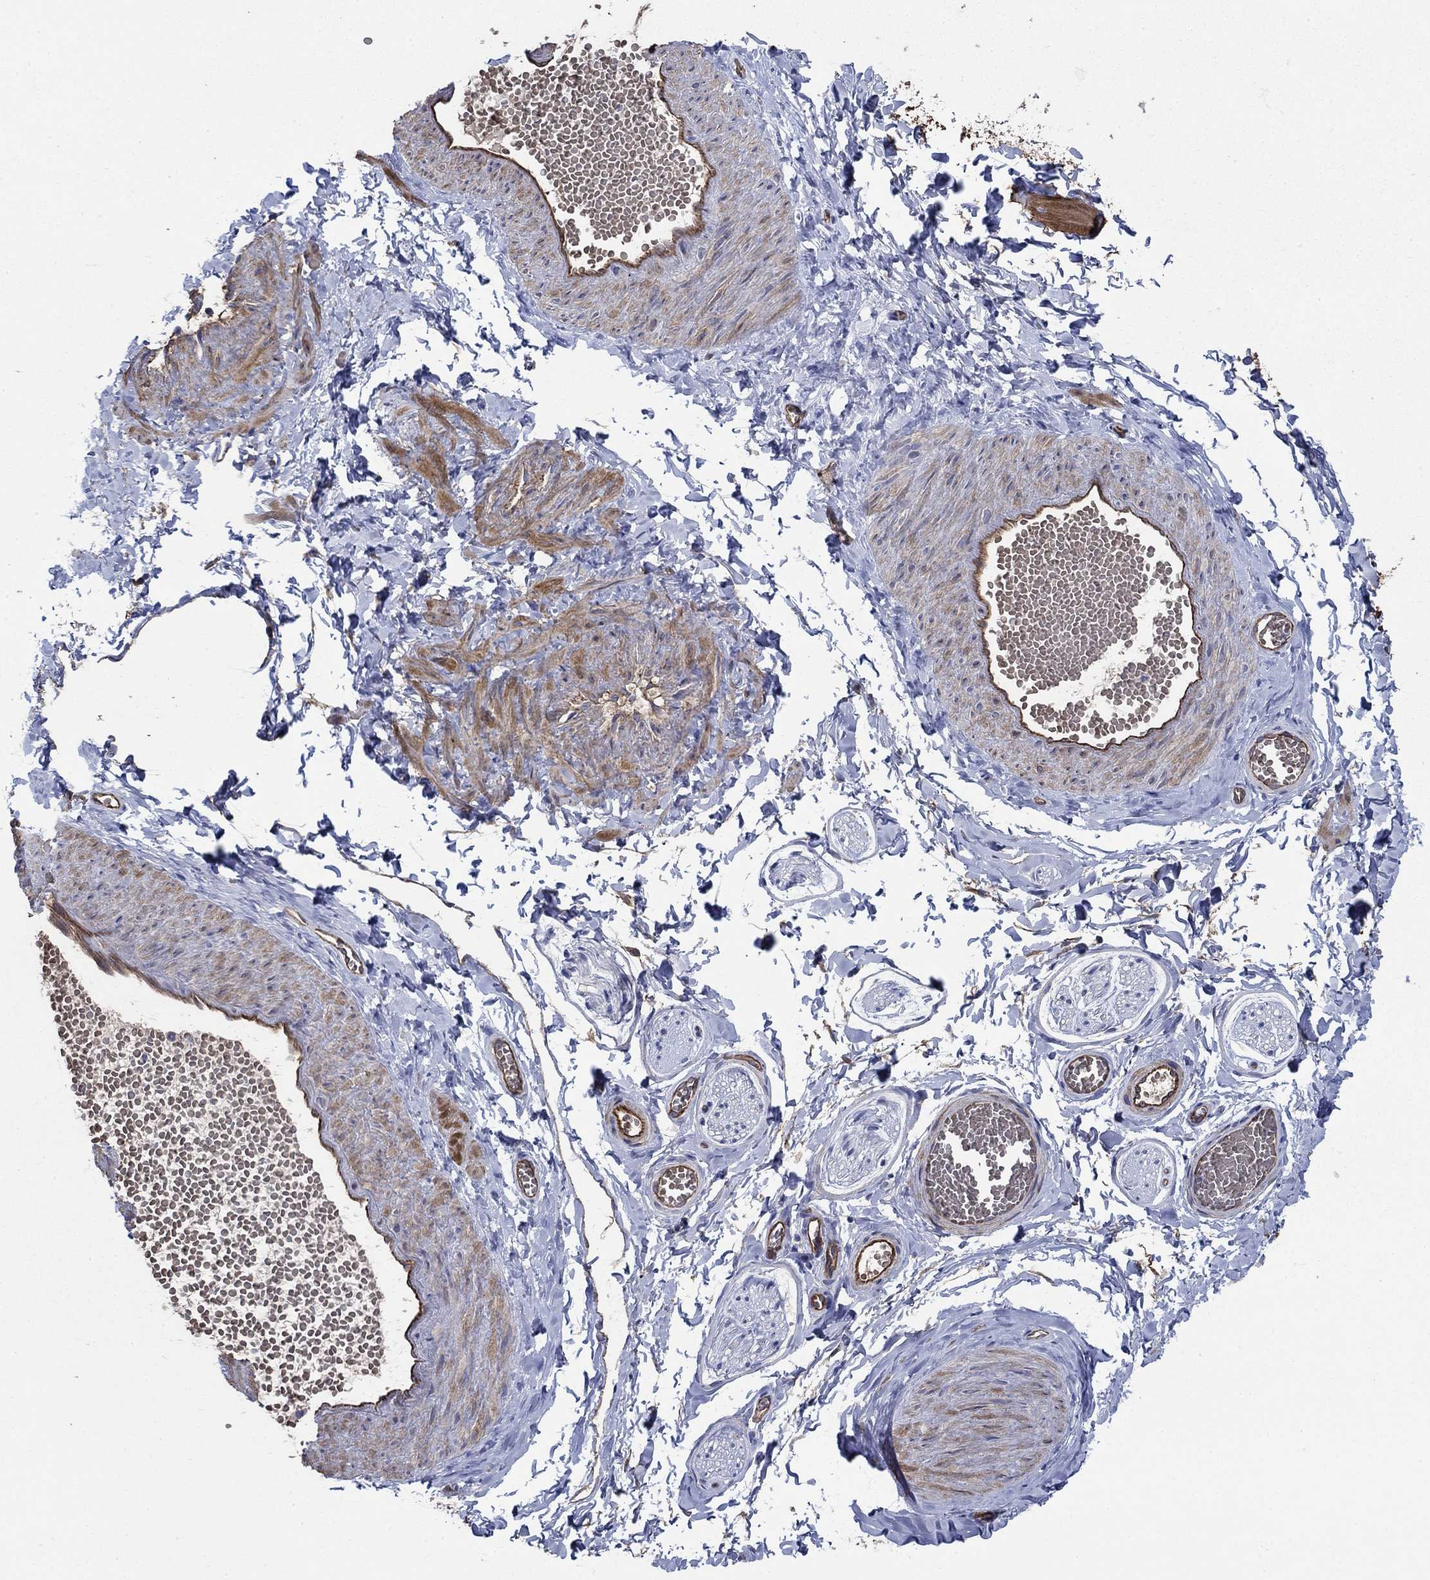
{"staining": {"intensity": "negative", "quantity": "none", "location": "none"}, "tissue": "adipose tissue", "cell_type": "Adipocytes", "image_type": "normal", "snomed": [{"axis": "morphology", "description": "Normal tissue, NOS"}, {"axis": "topography", "description": "Smooth muscle"}, {"axis": "topography", "description": "Peripheral nerve tissue"}], "caption": "IHC of benign human adipose tissue shows no positivity in adipocytes.", "gene": "FLNC", "patient": {"sex": "male", "age": 22}}